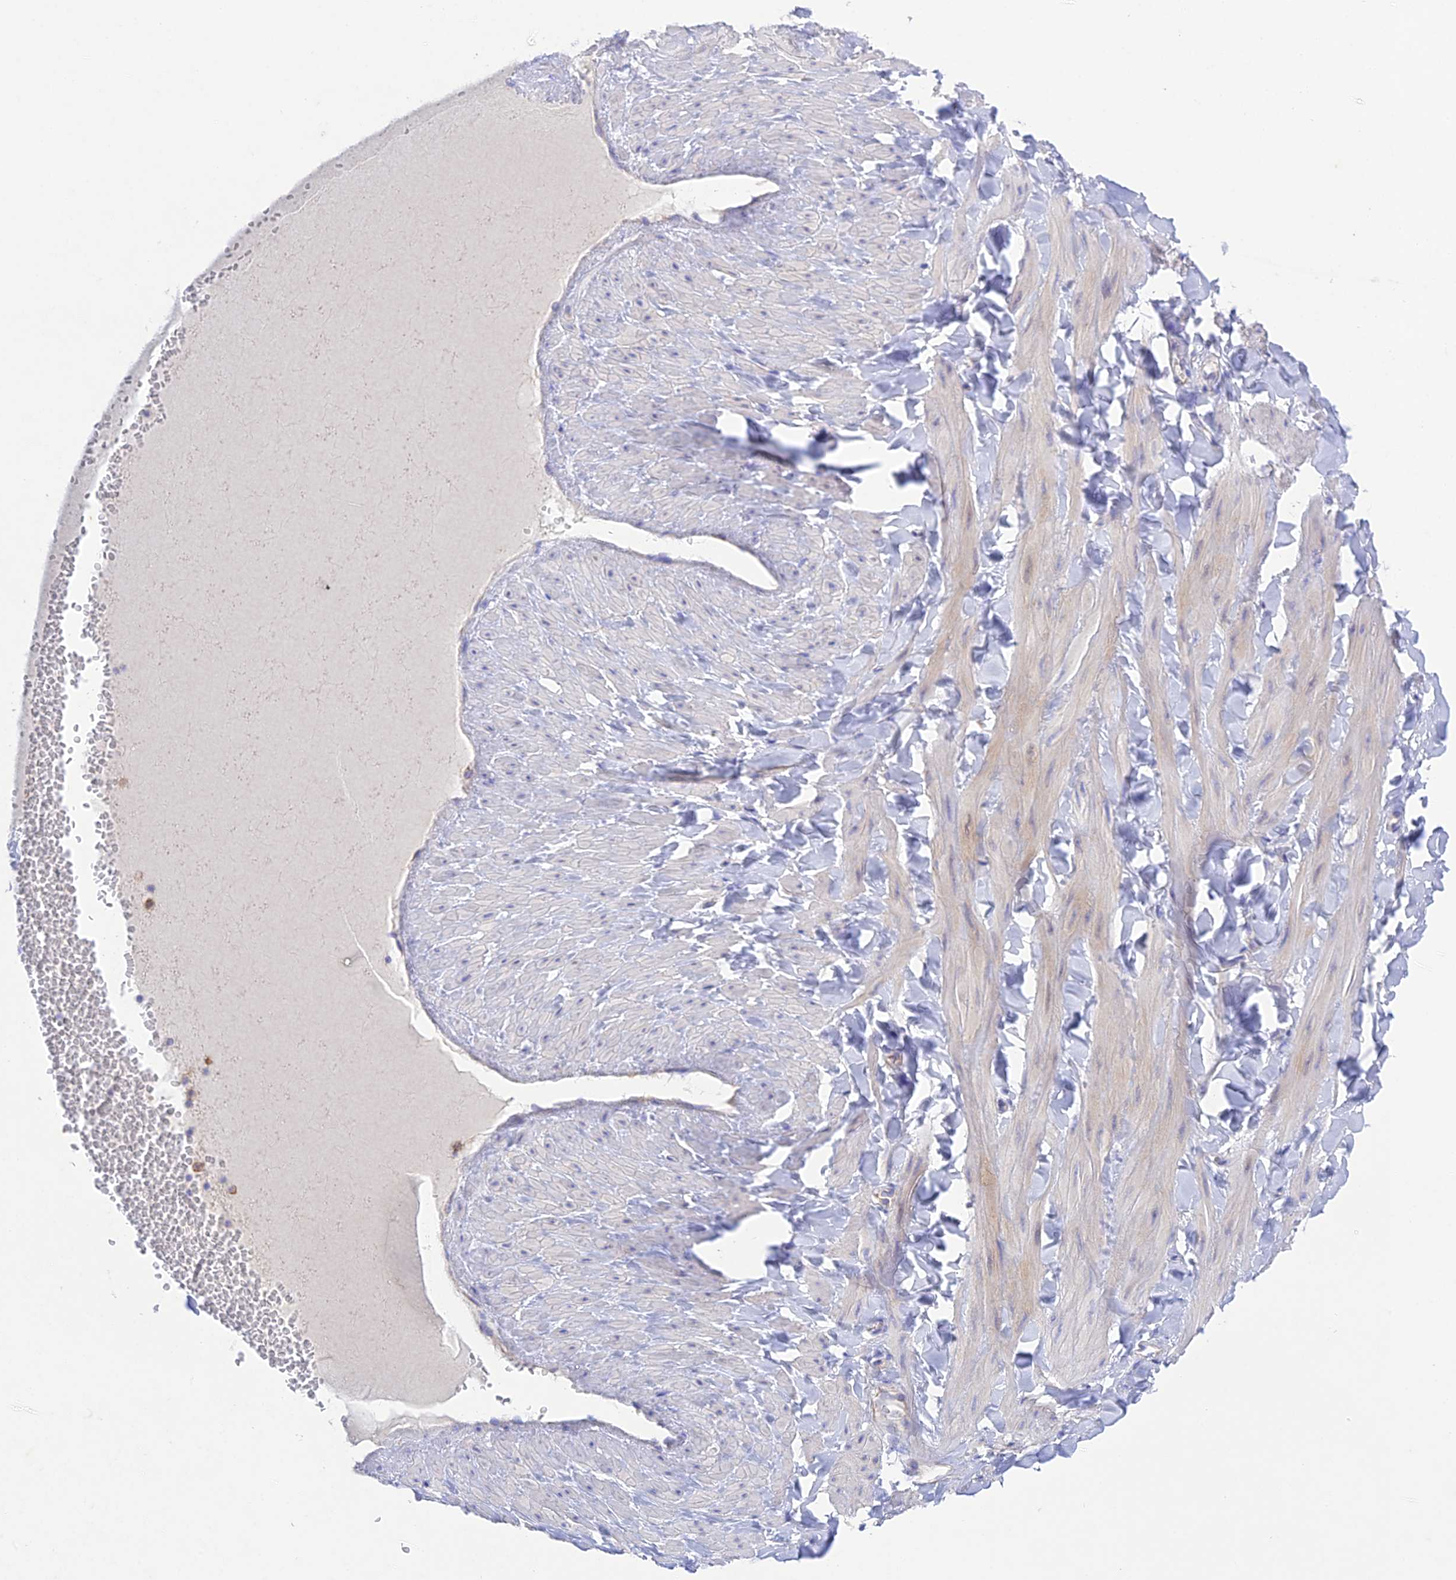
{"staining": {"intensity": "negative", "quantity": "none", "location": "none"}, "tissue": "adipose tissue", "cell_type": "Adipocytes", "image_type": "normal", "snomed": [{"axis": "morphology", "description": "Normal tissue, NOS"}, {"axis": "topography", "description": "Adipose tissue"}, {"axis": "topography", "description": "Vascular tissue"}, {"axis": "topography", "description": "Peripheral nerve tissue"}], "caption": "Adipose tissue stained for a protein using immunohistochemistry shows no expression adipocytes.", "gene": "CHSY3", "patient": {"sex": "male", "age": 25}}